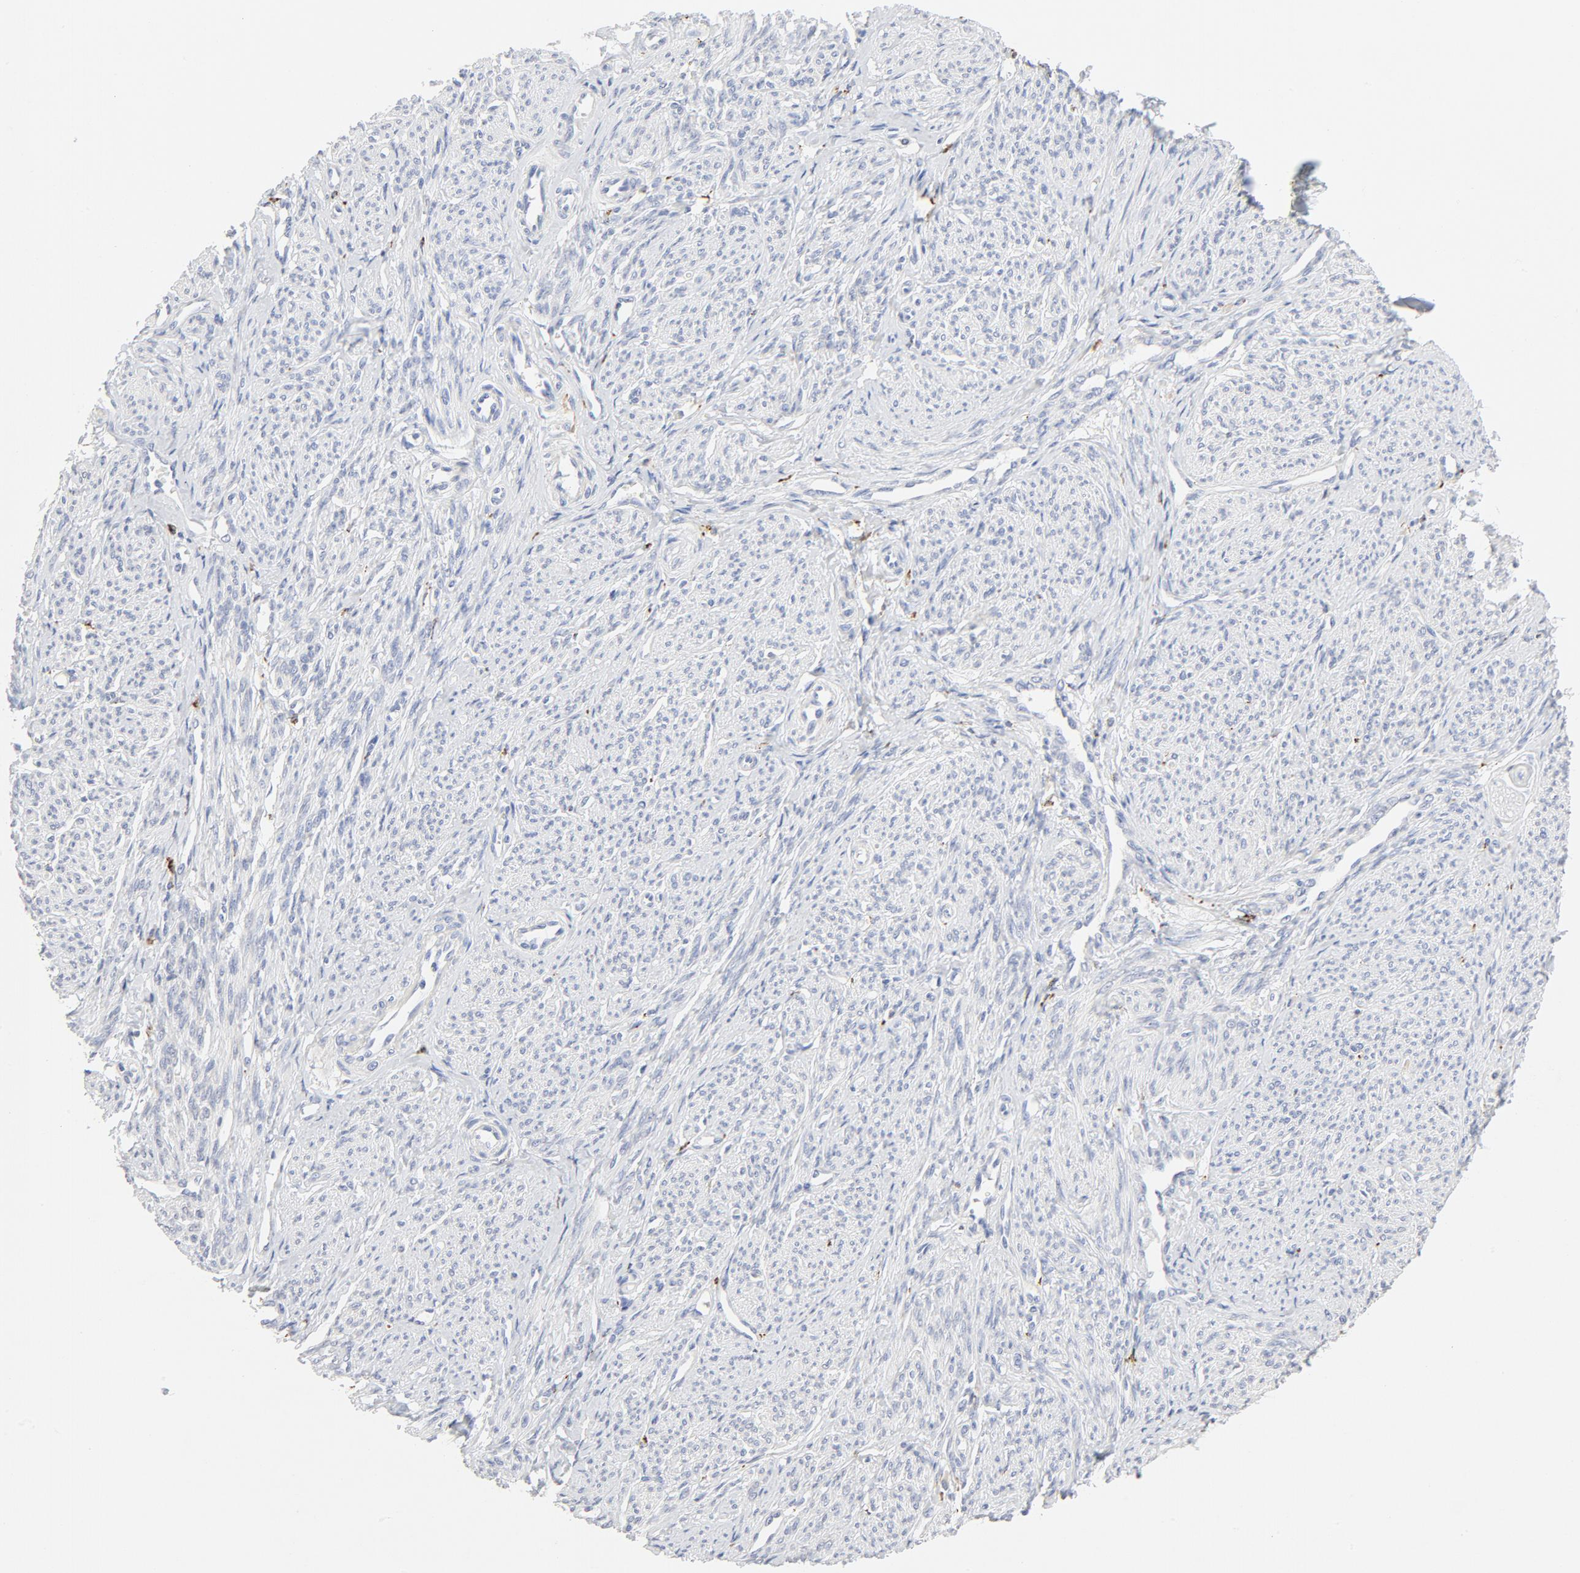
{"staining": {"intensity": "negative", "quantity": "none", "location": "none"}, "tissue": "smooth muscle", "cell_type": "Smooth muscle cells", "image_type": "normal", "snomed": [{"axis": "morphology", "description": "Normal tissue, NOS"}, {"axis": "topography", "description": "Smooth muscle"}], "caption": "Histopathology image shows no protein positivity in smooth muscle cells of normal smooth muscle.", "gene": "MAGEB17", "patient": {"sex": "female", "age": 65}}